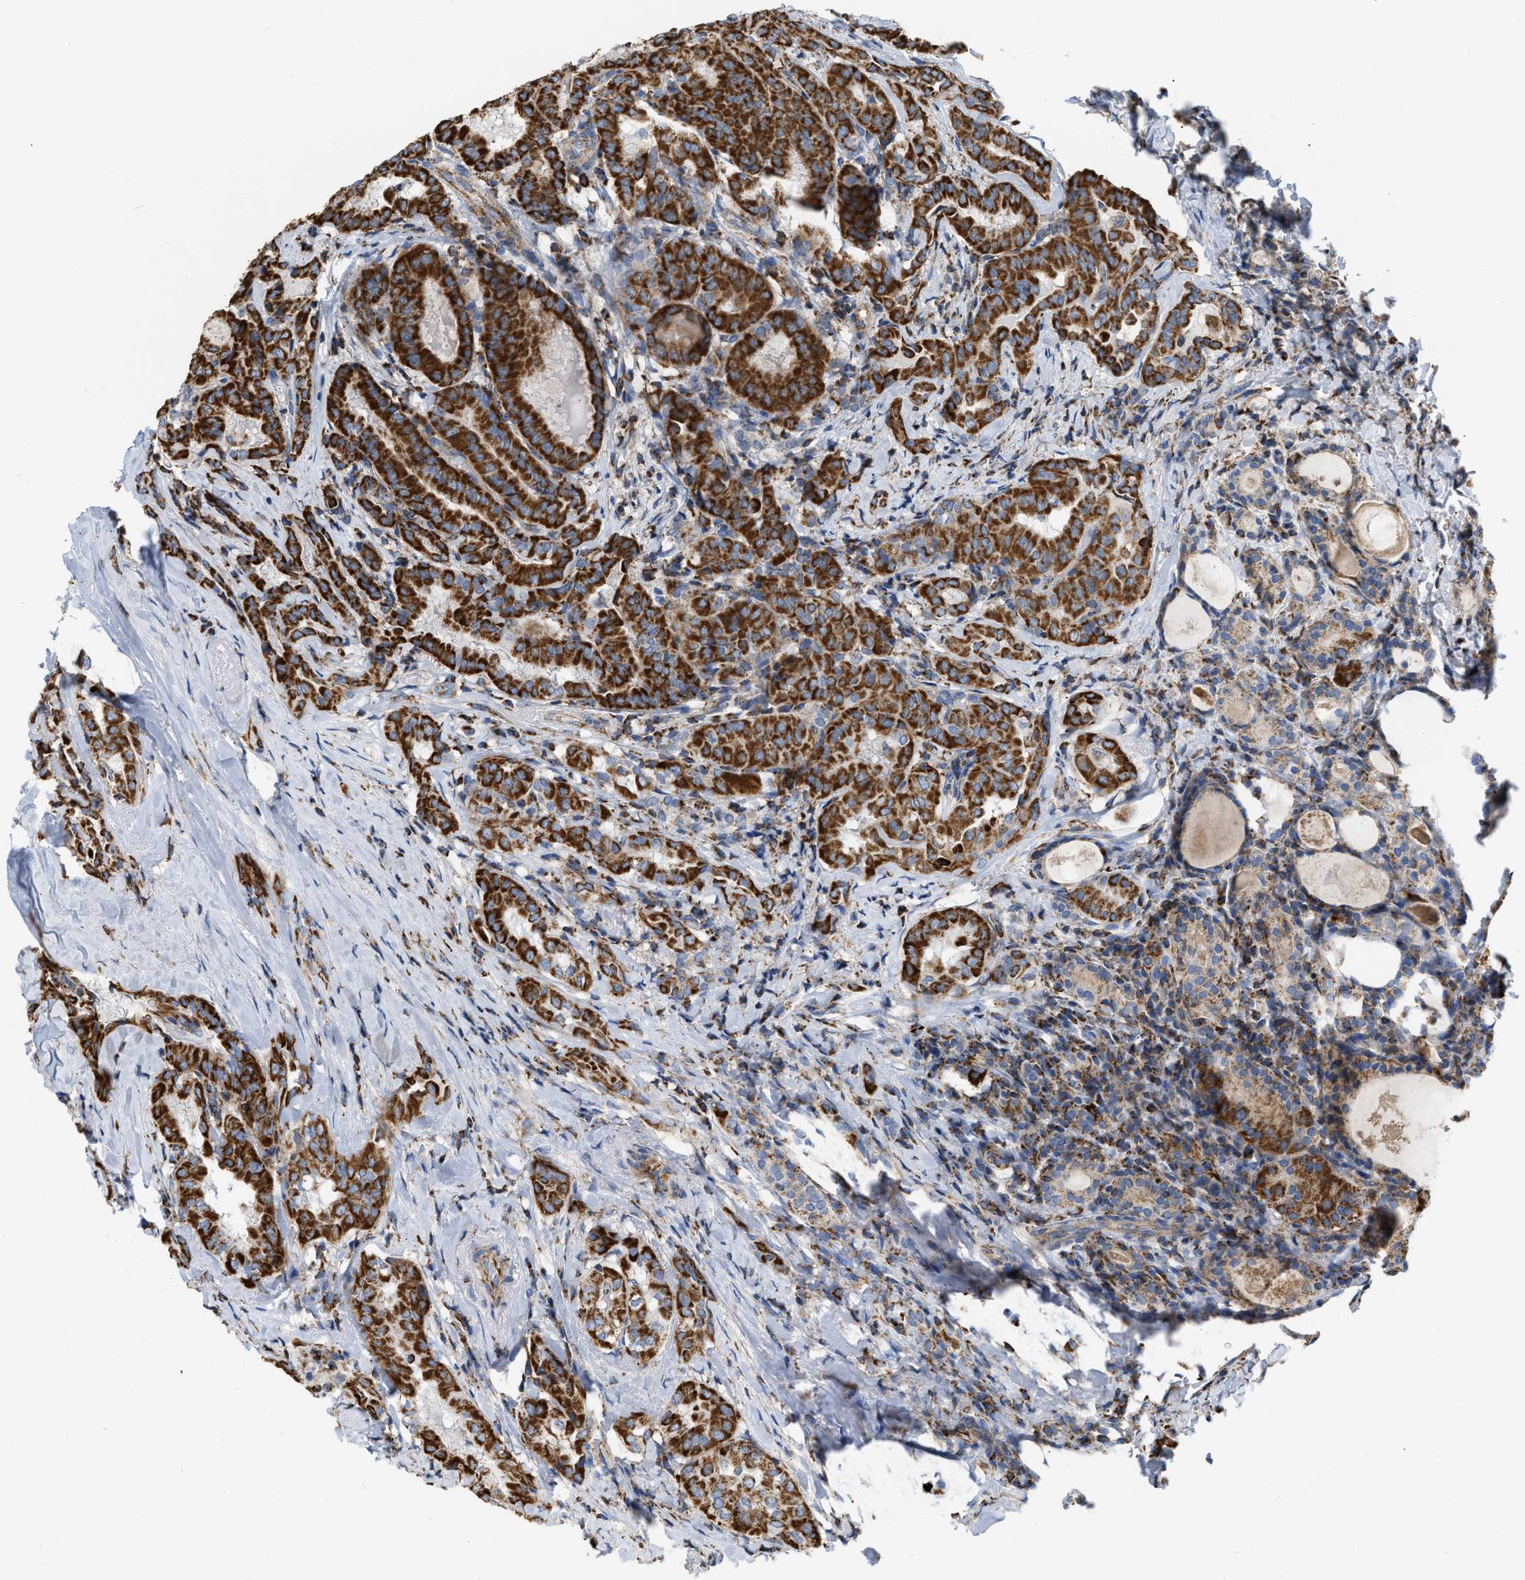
{"staining": {"intensity": "strong", "quantity": ">75%", "location": "cytoplasmic/membranous"}, "tissue": "thyroid cancer", "cell_type": "Tumor cells", "image_type": "cancer", "snomed": [{"axis": "morphology", "description": "Papillary adenocarcinoma, NOS"}, {"axis": "topography", "description": "Thyroid gland"}], "caption": "Immunohistochemistry photomicrograph of neoplastic tissue: thyroid papillary adenocarcinoma stained using IHC reveals high levels of strong protein expression localized specifically in the cytoplasmic/membranous of tumor cells, appearing as a cytoplasmic/membranous brown color.", "gene": "GRB10", "patient": {"sex": "female", "age": 42}}